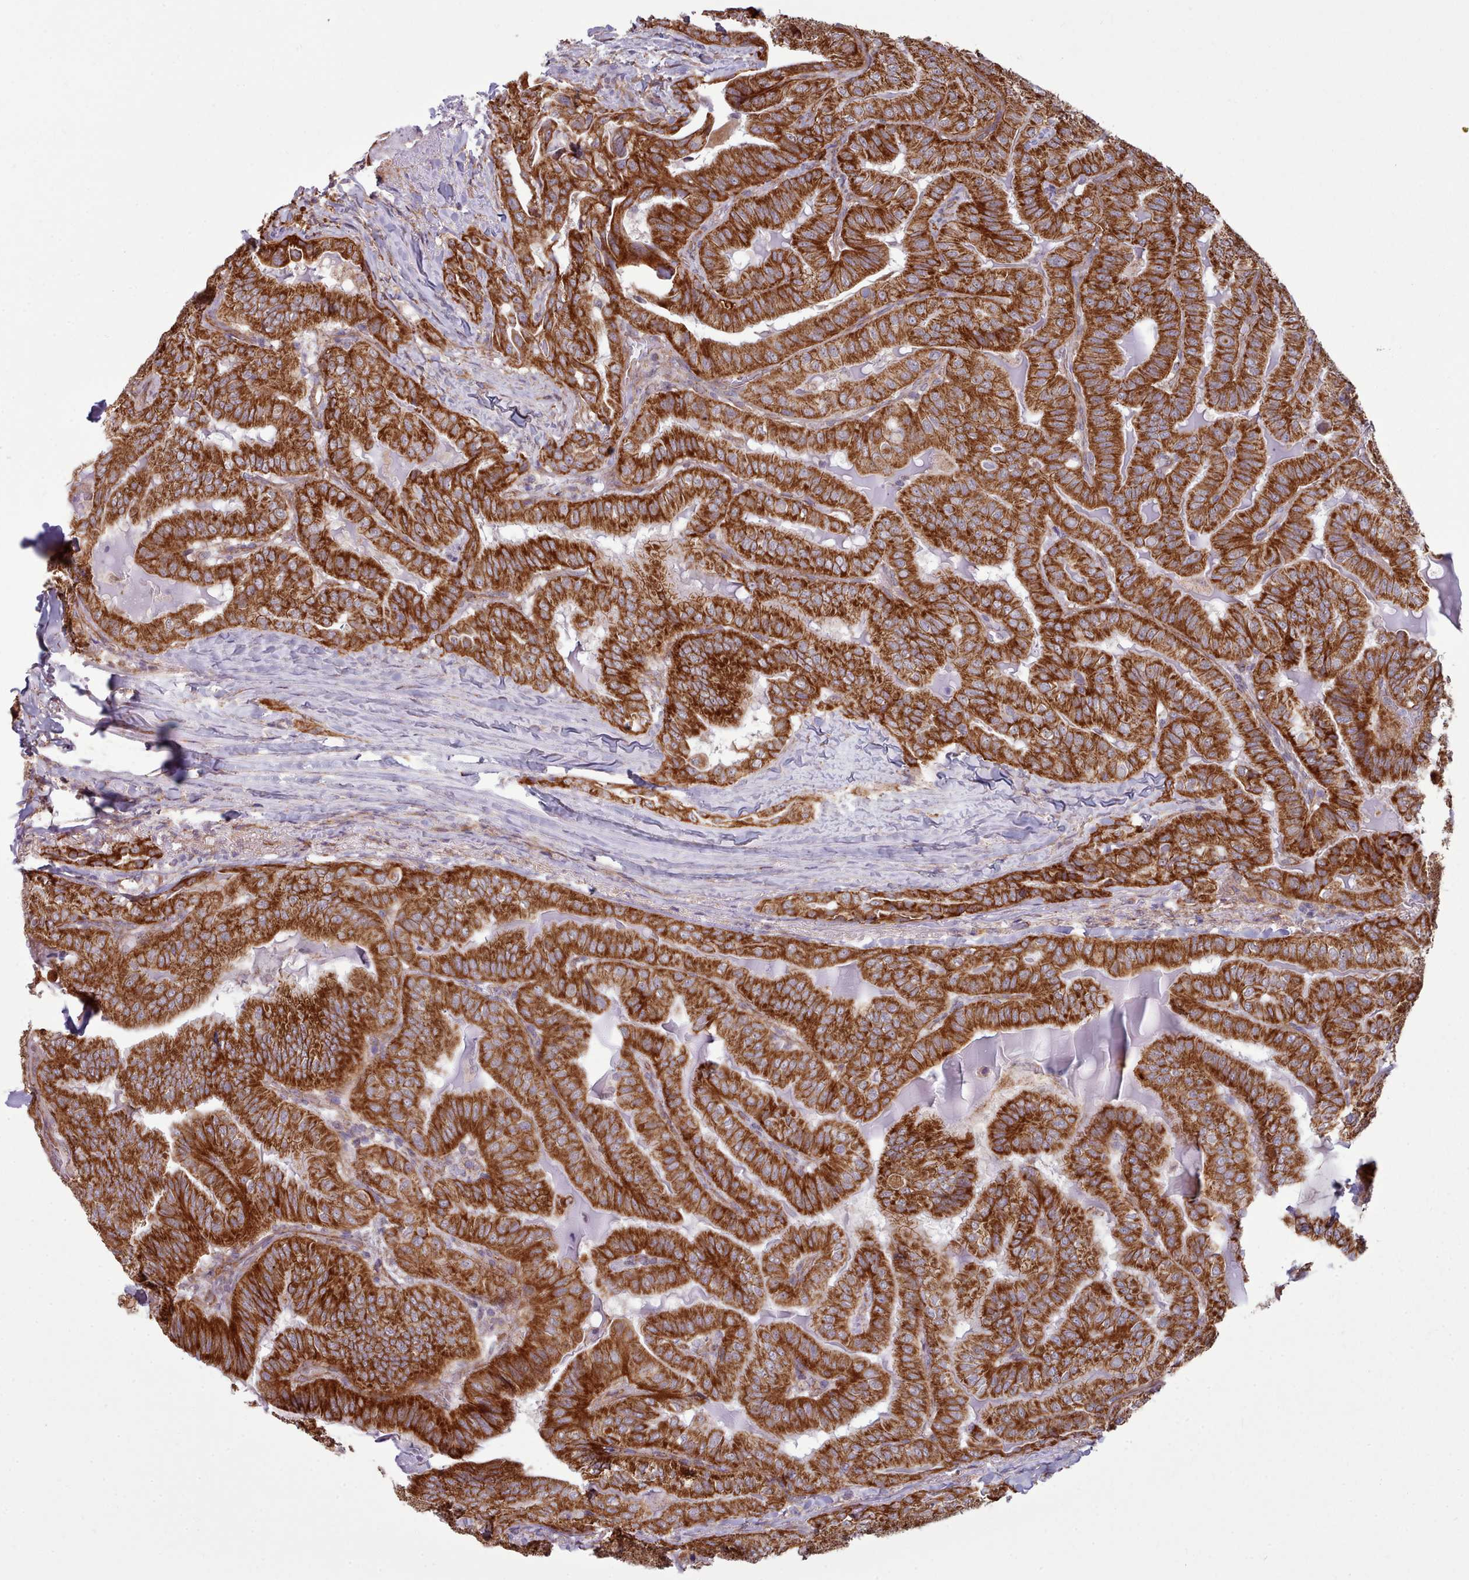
{"staining": {"intensity": "strong", "quantity": ">75%", "location": "cytoplasmic/membranous"}, "tissue": "thyroid cancer", "cell_type": "Tumor cells", "image_type": "cancer", "snomed": [{"axis": "morphology", "description": "Papillary adenocarcinoma, NOS"}, {"axis": "topography", "description": "Thyroid gland"}], "caption": "A micrograph showing strong cytoplasmic/membranous expression in approximately >75% of tumor cells in thyroid cancer, as visualized by brown immunohistochemical staining.", "gene": "MRPL46", "patient": {"sex": "female", "age": 68}}